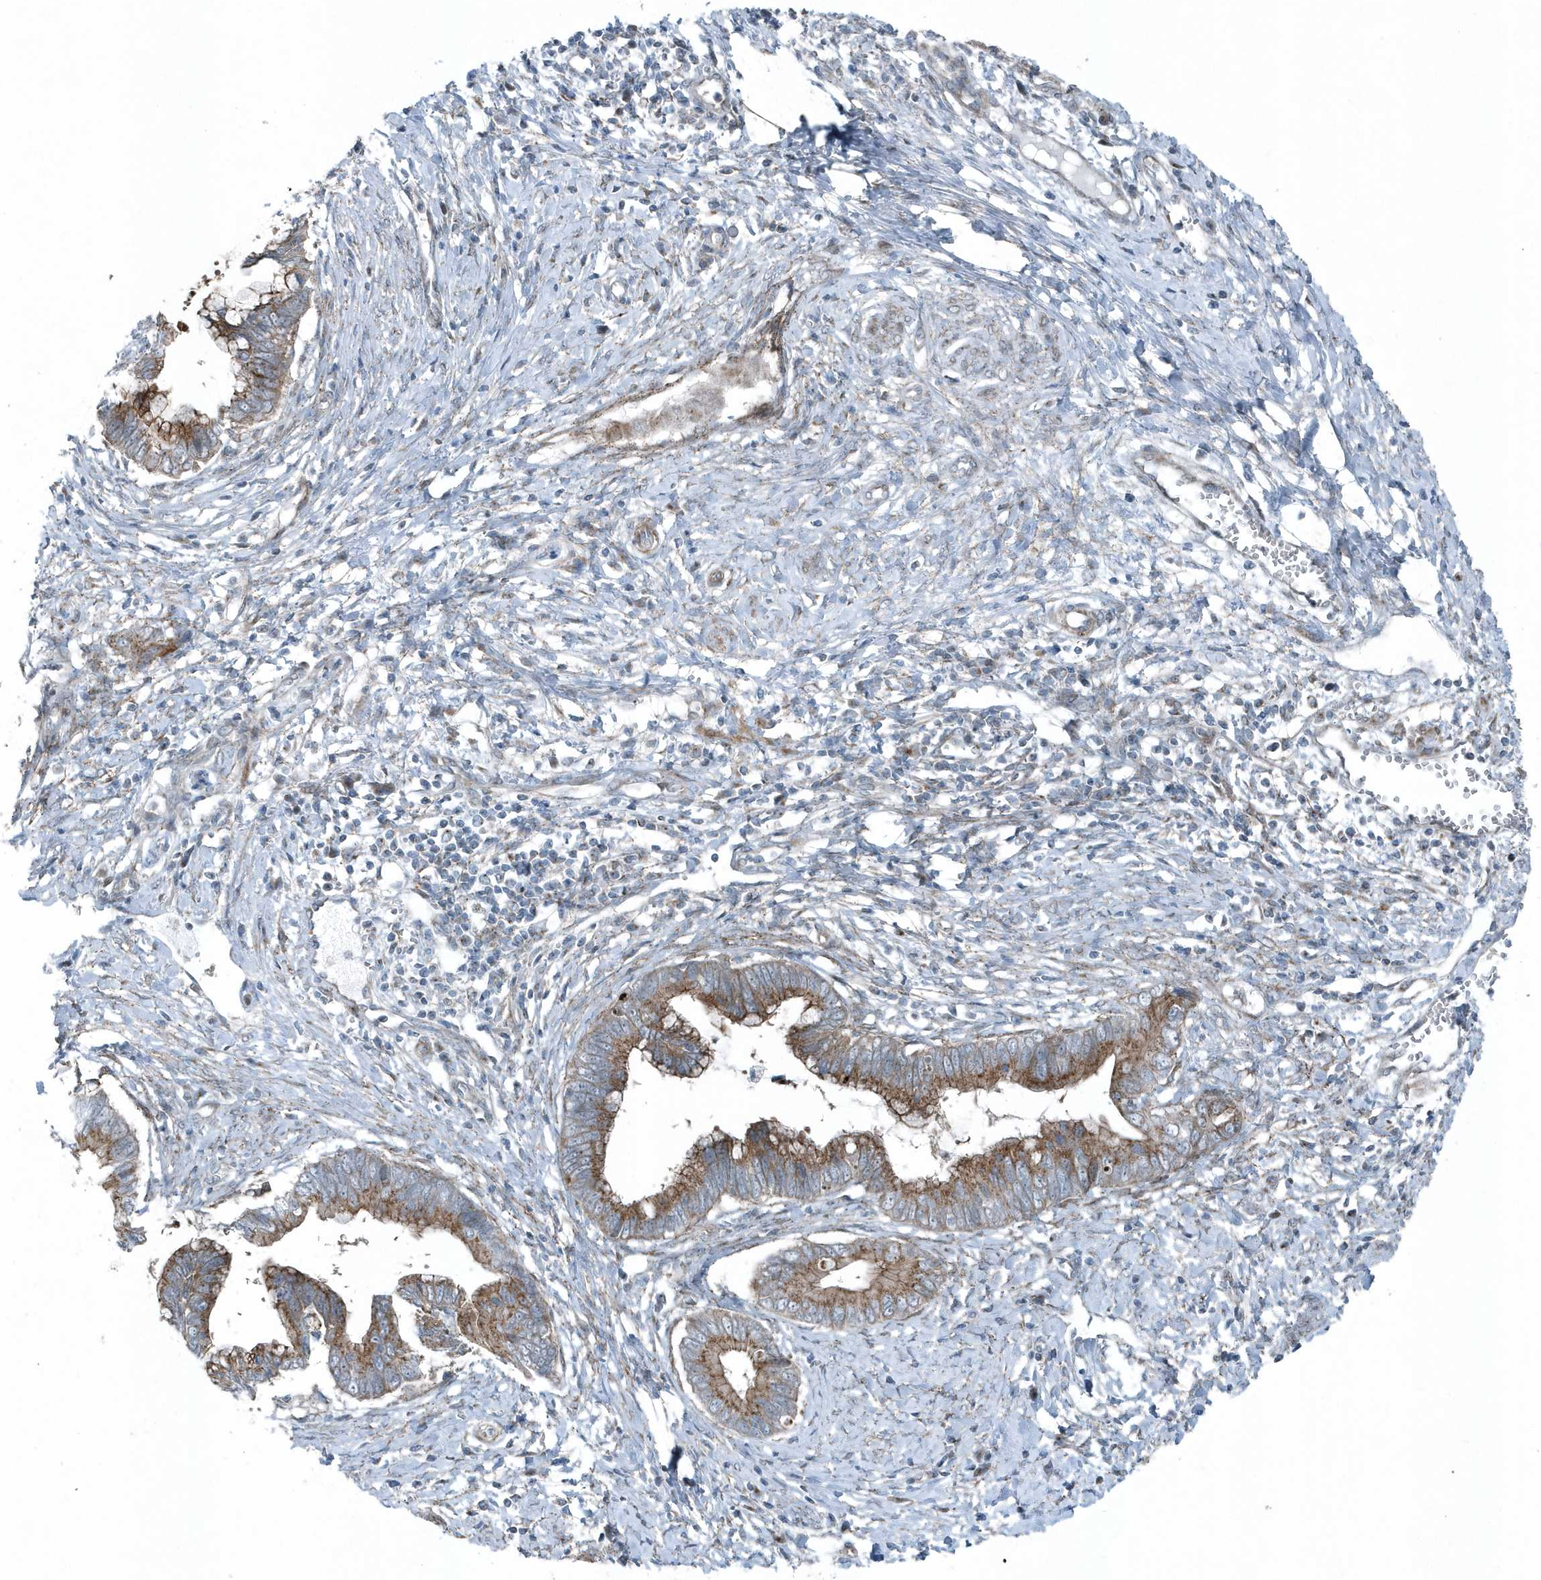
{"staining": {"intensity": "moderate", "quantity": ">75%", "location": "cytoplasmic/membranous"}, "tissue": "cervical cancer", "cell_type": "Tumor cells", "image_type": "cancer", "snomed": [{"axis": "morphology", "description": "Adenocarcinoma, NOS"}, {"axis": "topography", "description": "Cervix"}], "caption": "Protein expression analysis of human cervical cancer reveals moderate cytoplasmic/membranous staining in about >75% of tumor cells.", "gene": "GCC2", "patient": {"sex": "female", "age": 44}}